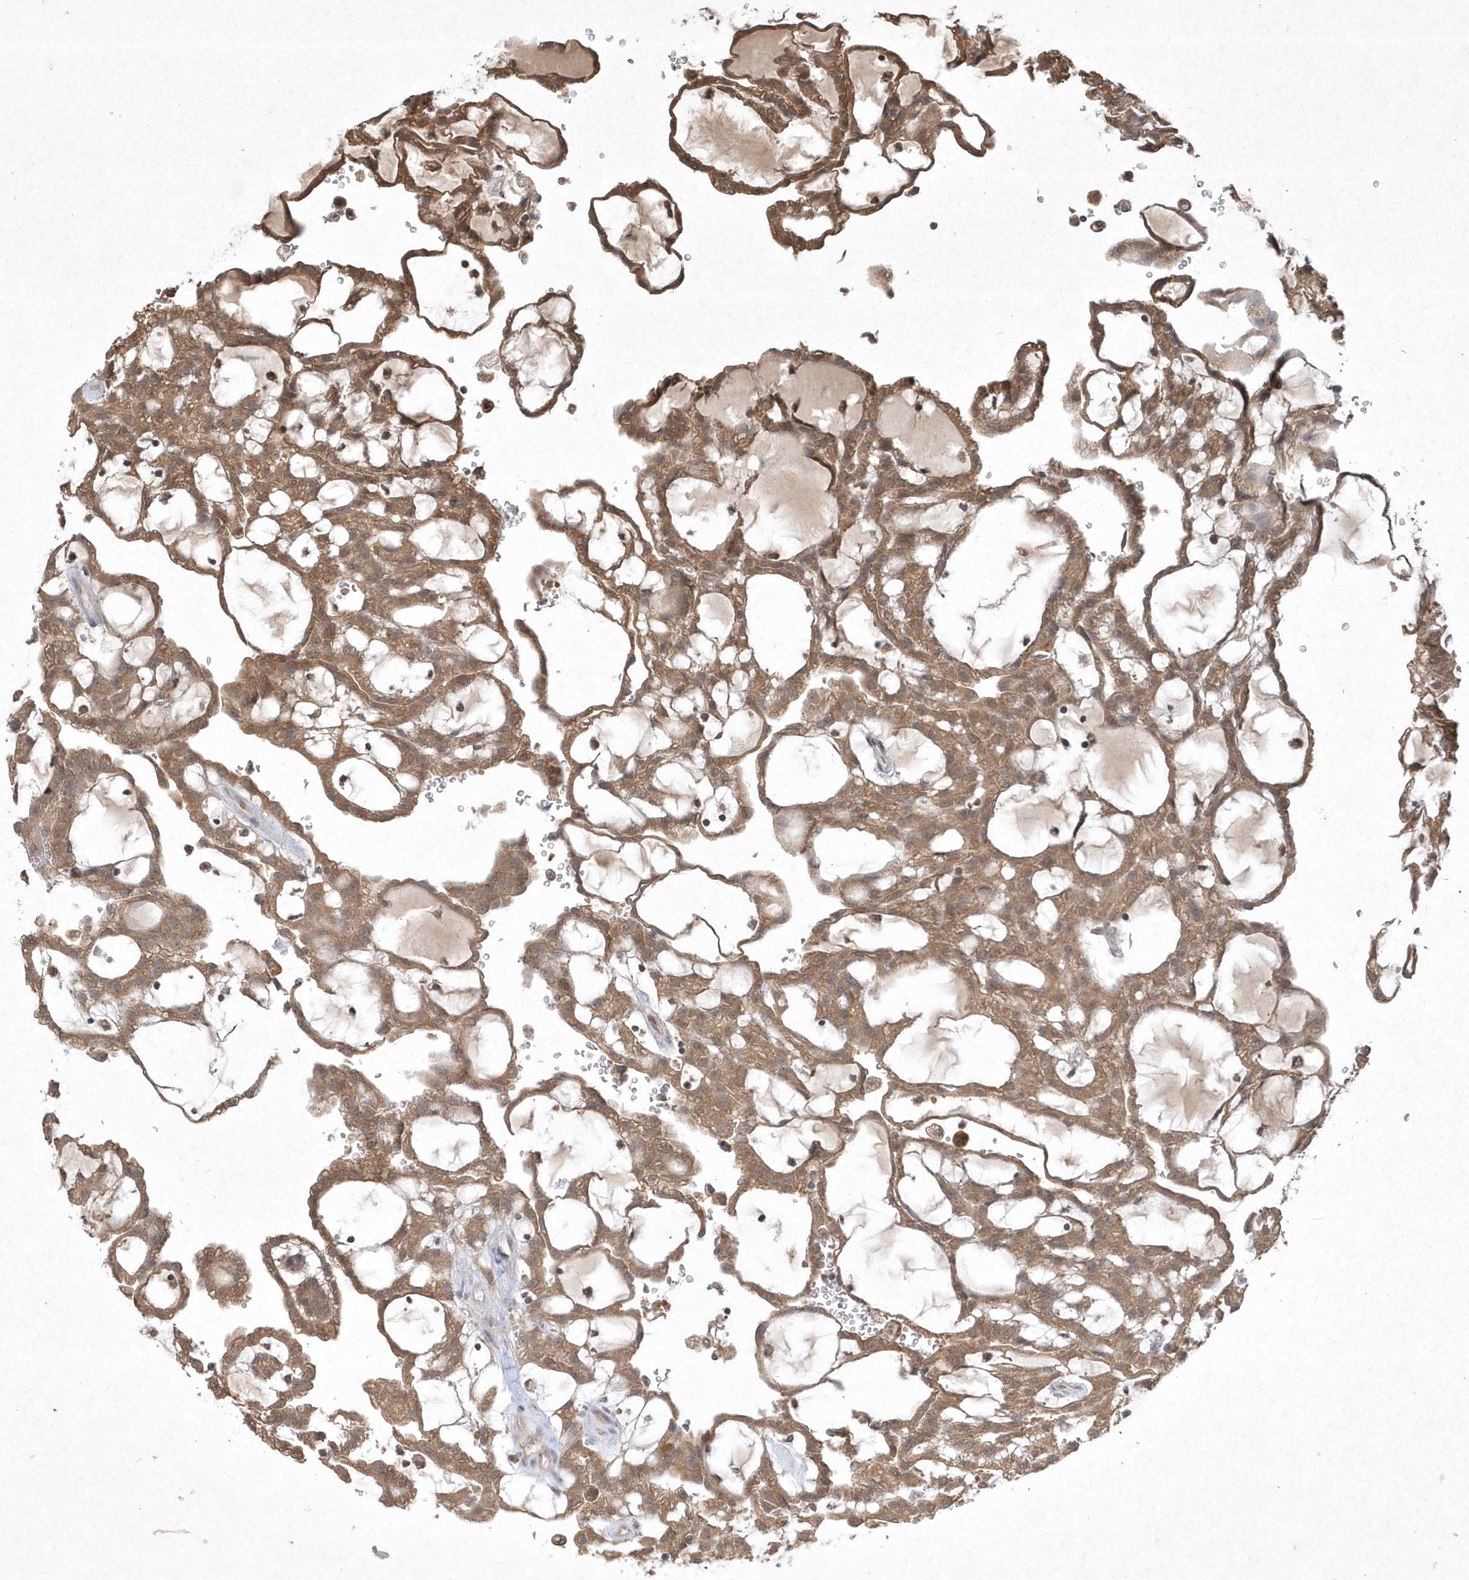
{"staining": {"intensity": "moderate", "quantity": ">75%", "location": "cytoplasmic/membranous"}, "tissue": "renal cancer", "cell_type": "Tumor cells", "image_type": "cancer", "snomed": [{"axis": "morphology", "description": "Adenocarcinoma, NOS"}, {"axis": "topography", "description": "Kidney"}], "caption": "IHC micrograph of neoplastic tissue: human adenocarcinoma (renal) stained using immunohistochemistry (IHC) displays medium levels of moderate protein expression localized specifically in the cytoplasmic/membranous of tumor cells, appearing as a cytoplasmic/membranous brown color.", "gene": "AKR7A2", "patient": {"sex": "male", "age": 63}}